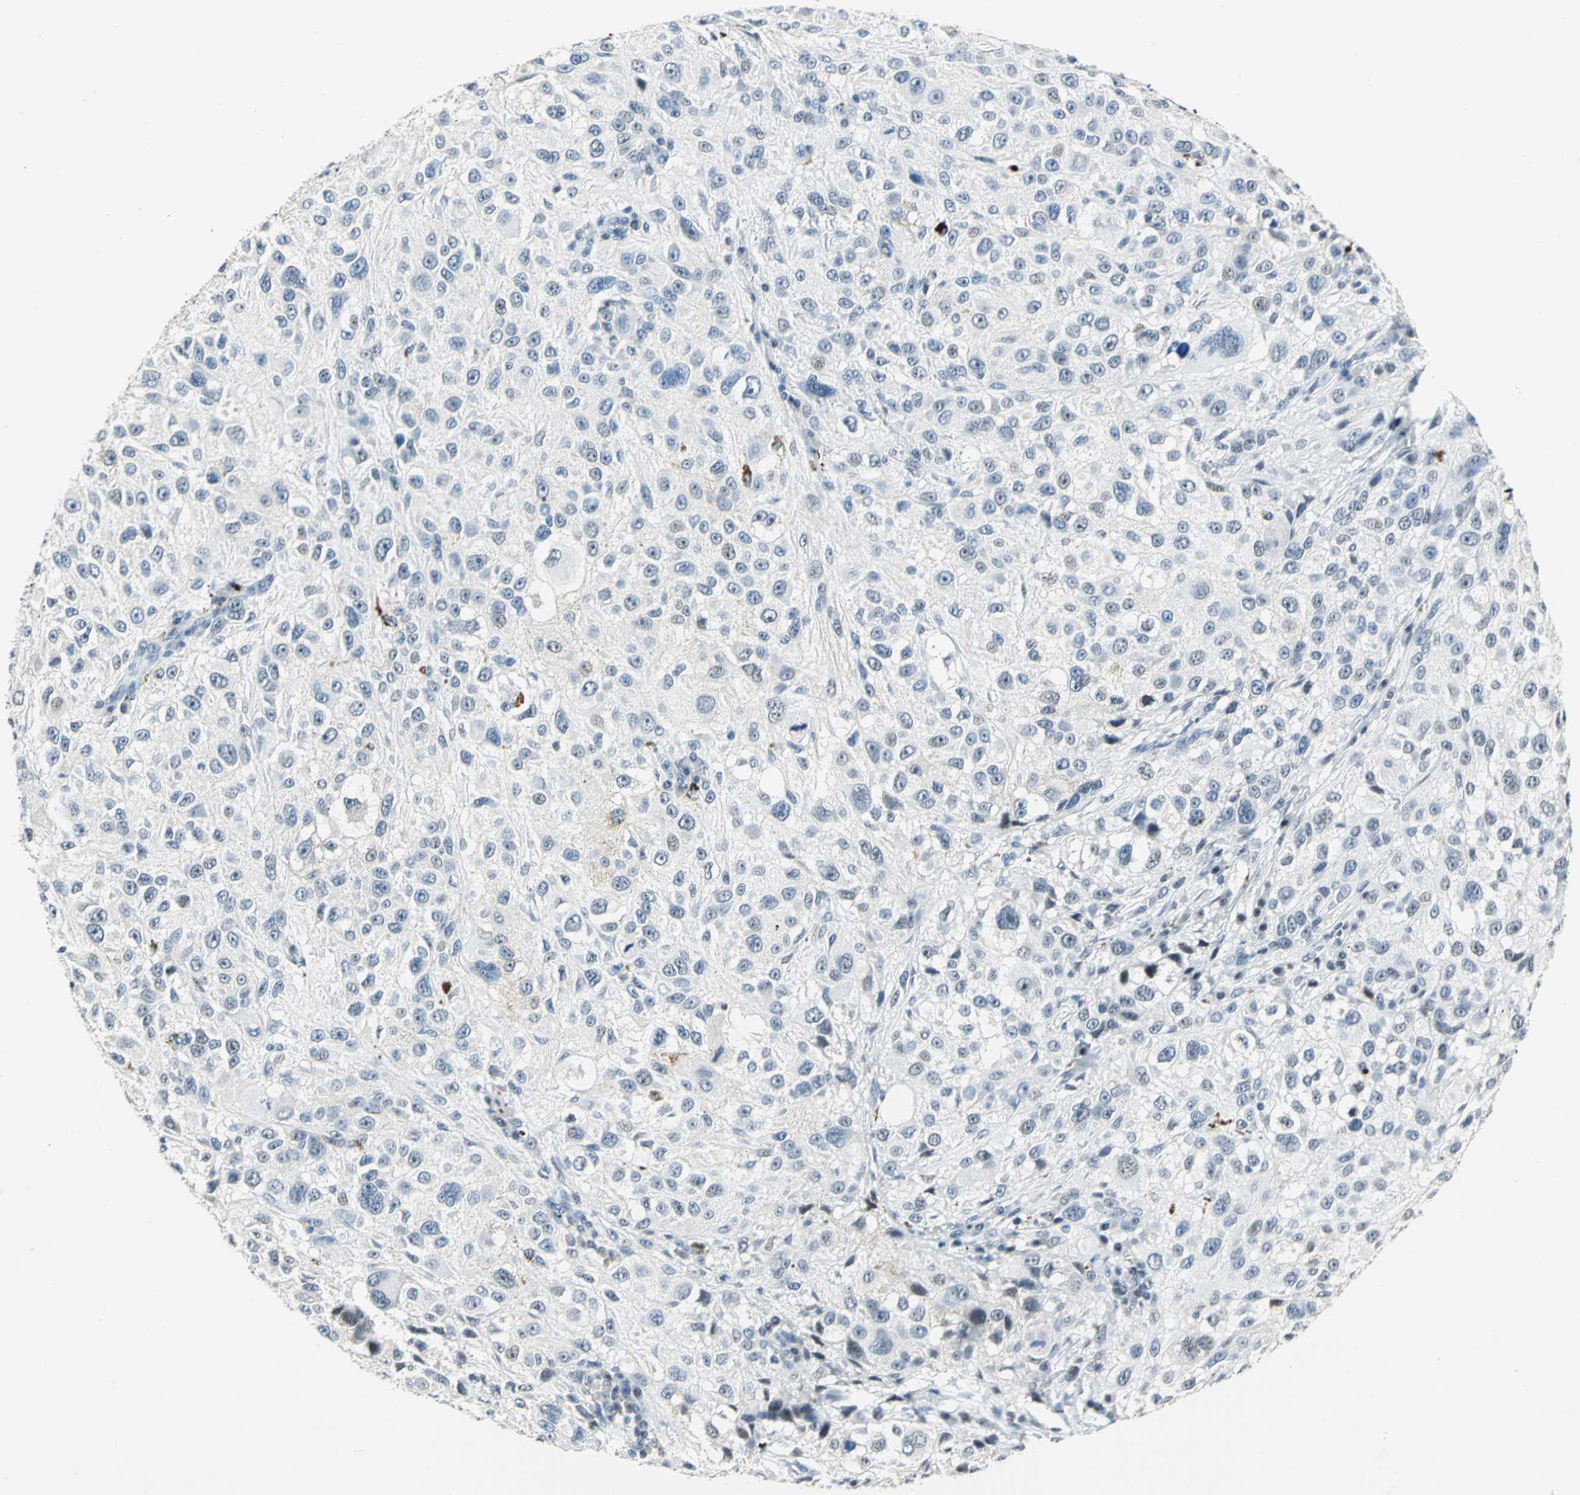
{"staining": {"intensity": "negative", "quantity": "none", "location": "none"}, "tissue": "melanoma", "cell_type": "Tumor cells", "image_type": "cancer", "snomed": [{"axis": "morphology", "description": "Necrosis, NOS"}, {"axis": "morphology", "description": "Malignant melanoma, NOS"}, {"axis": "topography", "description": "Skin"}], "caption": "Immunohistochemistry (IHC) of malignant melanoma demonstrates no staining in tumor cells. The staining was performed using DAB to visualize the protein expression in brown, while the nuclei were stained in blue with hematoxylin (Magnification: 20x).", "gene": "RAD17", "patient": {"sex": "female", "age": 87}}